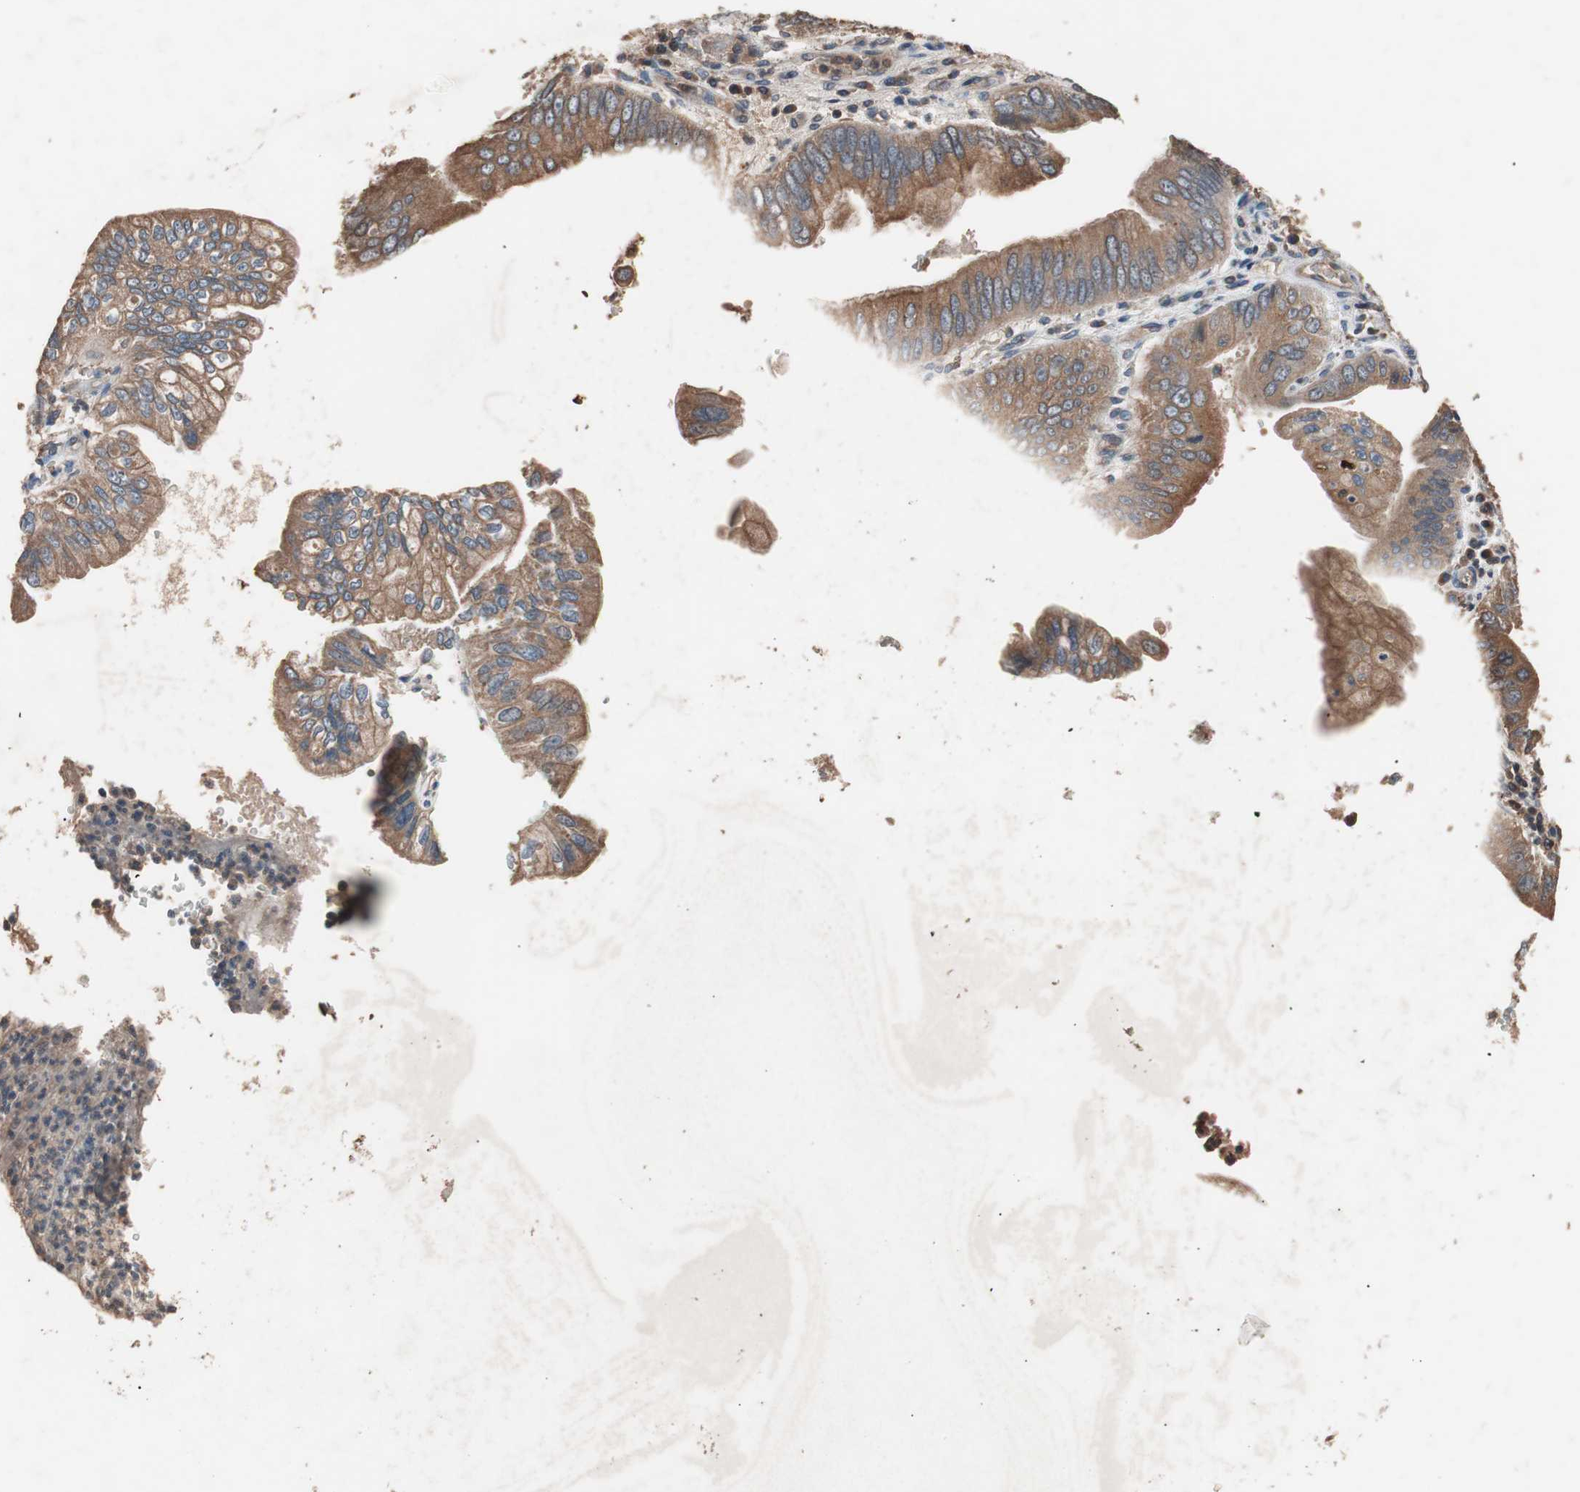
{"staining": {"intensity": "moderate", "quantity": ">75%", "location": "cytoplasmic/membranous"}, "tissue": "pancreatic cancer", "cell_type": "Tumor cells", "image_type": "cancer", "snomed": [{"axis": "morphology", "description": "Normal tissue, NOS"}, {"axis": "topography", "description": "Lymph node"}], "caption": "Pancreatic cancer was stained to show a protein in brown. There is medium levels of moderate cytoplasmic/membranous expression in approximately >75% of tumor cells.", "gene": "GLYCTK", "patient": {"sex": "male", "age": 50}}